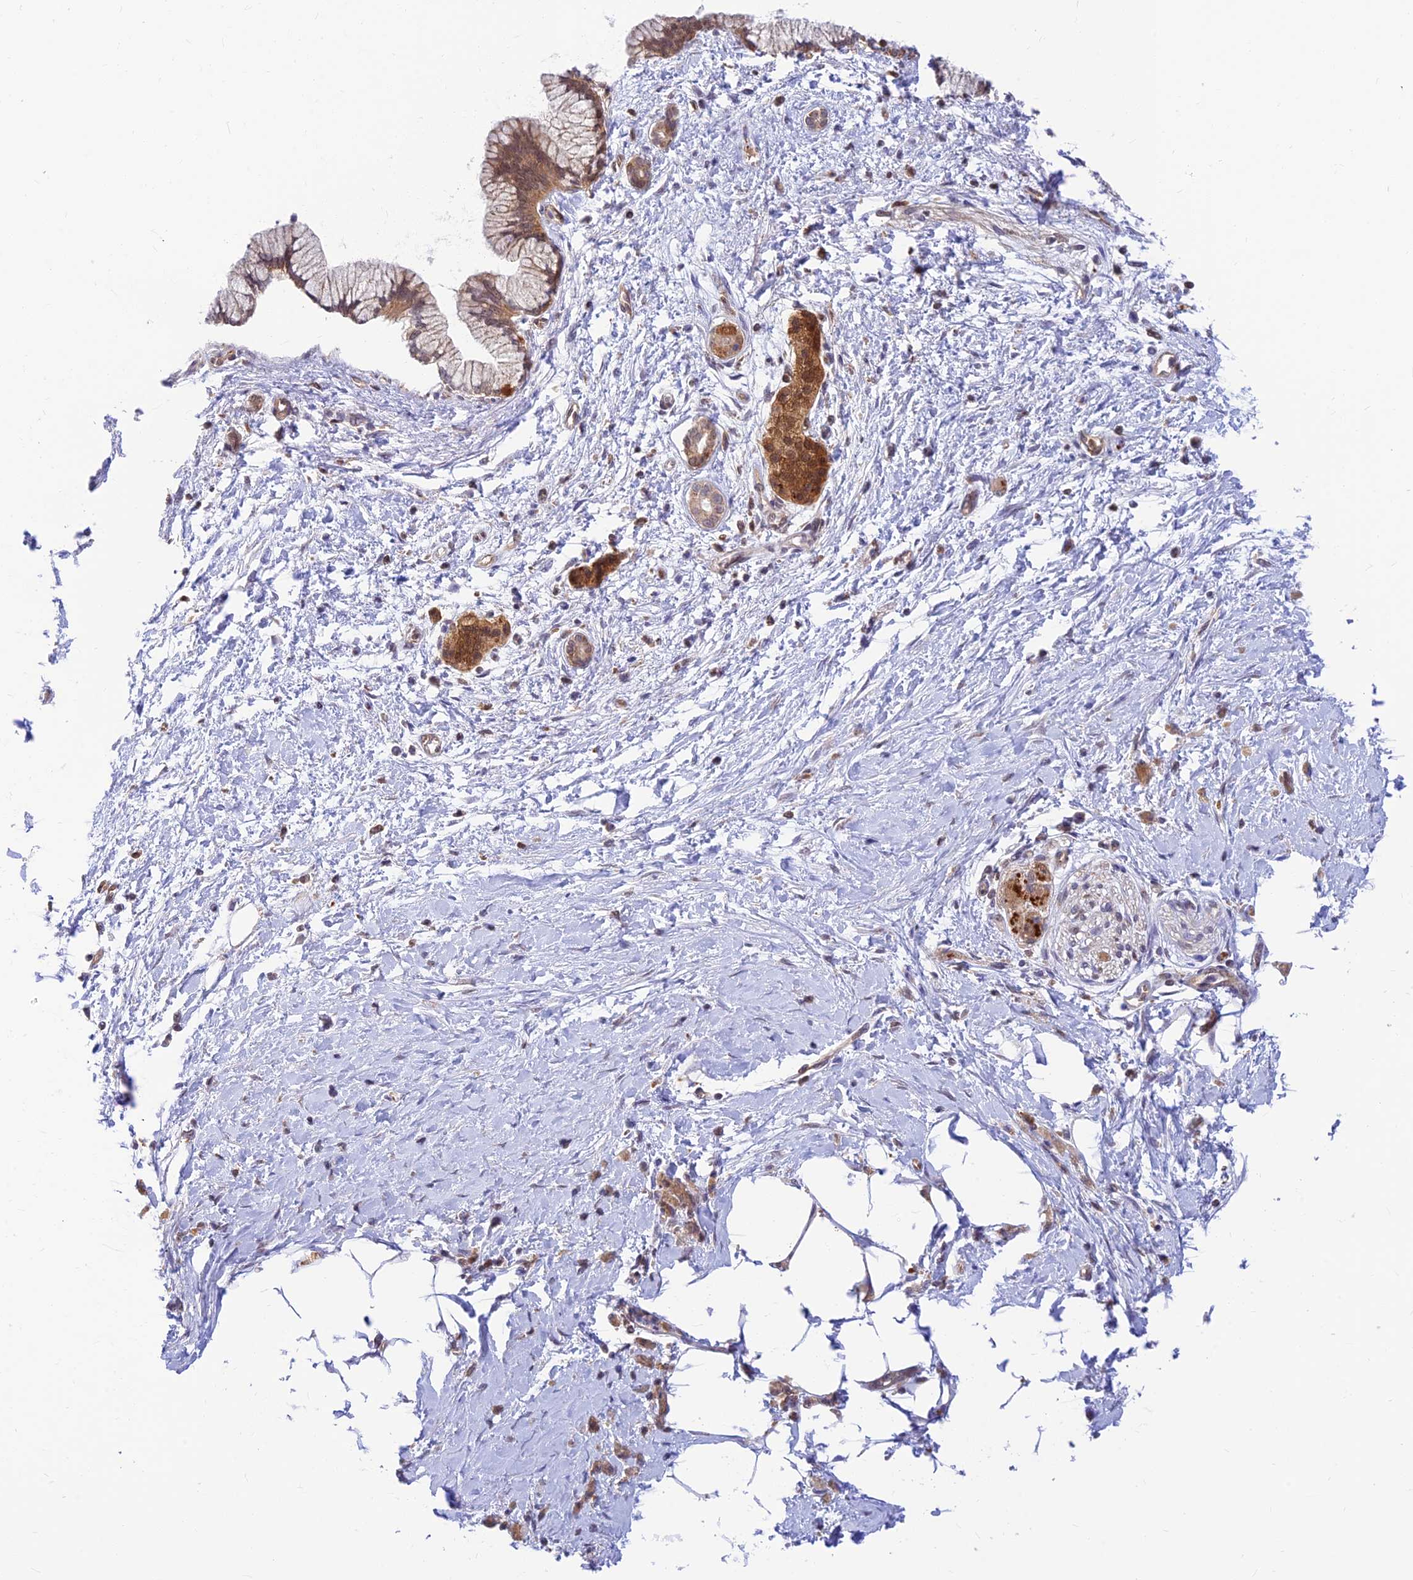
{"staining": {"intensity": "moderate", "quantity": "25%-75%", "location": "cytoplasmic/membranous,nuclear"}, "tissue": "pancreatic cancer", "cell_type": "Tumor cells", "image_type": "cancer", "snomed": [{"axis": "morphology", "description": "Adenocarcinoma, NOS"}, {"axis": "topography", "description": "Pancreas"}], "caption": "High-magnification brightfield microscopy of pancreatic cancer (adenocarcinoma) stained with DAB (3,3'-diaminobenzidine) (brown) and counterstained with hematoxylin (blue). tumor cells exhibit moderate cytoplasmic/membranous and nuclear staining is seen in approximately25%-75% of cells.", "gene": "LYSMD2", "patient": {"sex": "male", "age": 58}}